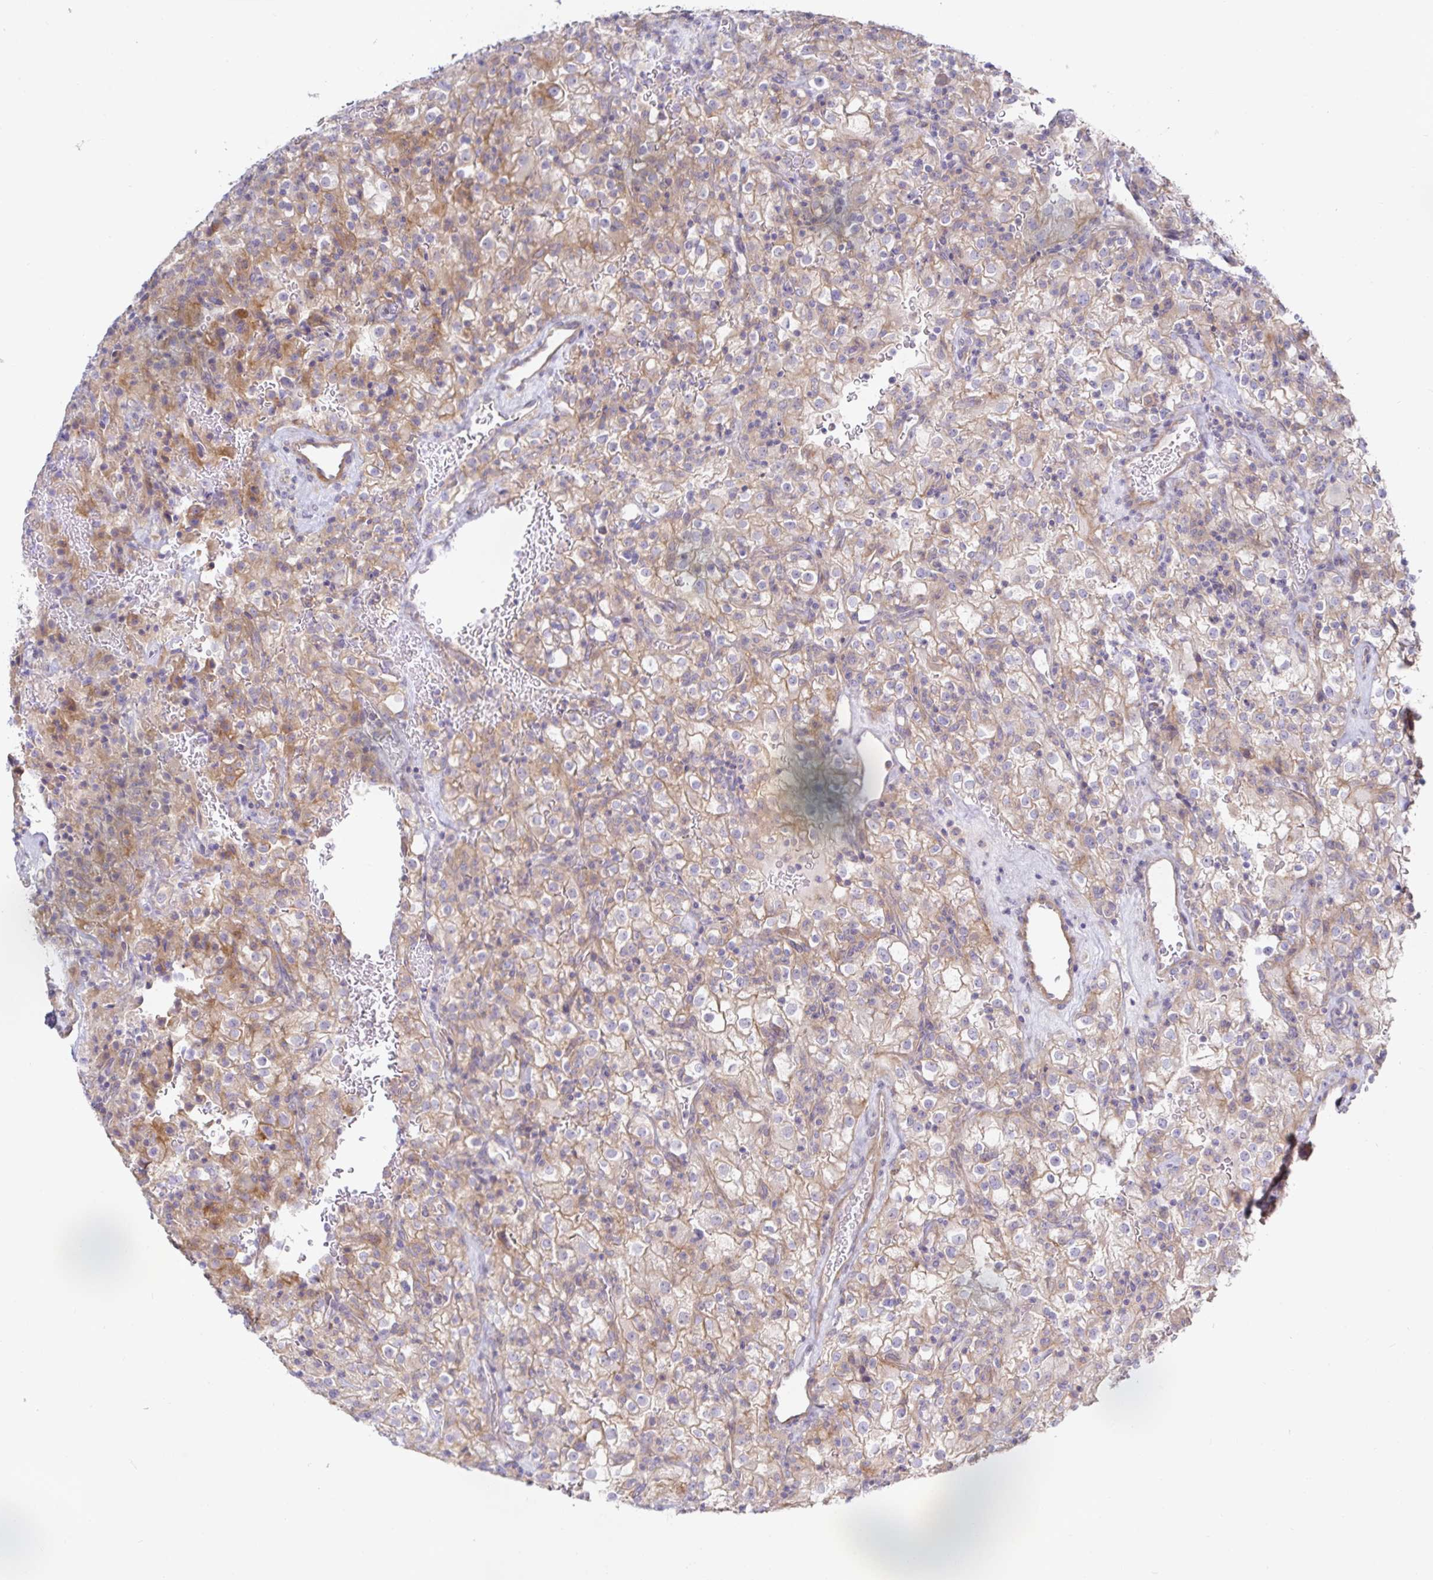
{"staining": {"intensity": "weak", "quantity": ">75%", "location": "cytoplasmic/membranous"}, "tissue": "renal cancer", "cell_type": "Tumor cells", "image_type": "cancer", "snomed": [{"axis": "morphology", "description": "Adenocarcinoma, NOS"}, {"axis": "topography", "description": "Kidney"}], "caption": "Immunohistochemical staining of human renal adenocarcinoma displays low levels of weak cytoplasmic/membranous expression in about >75% of tumor cells.", "gene": "METTL22", "patient": {"sex": "female", "age": 74}}